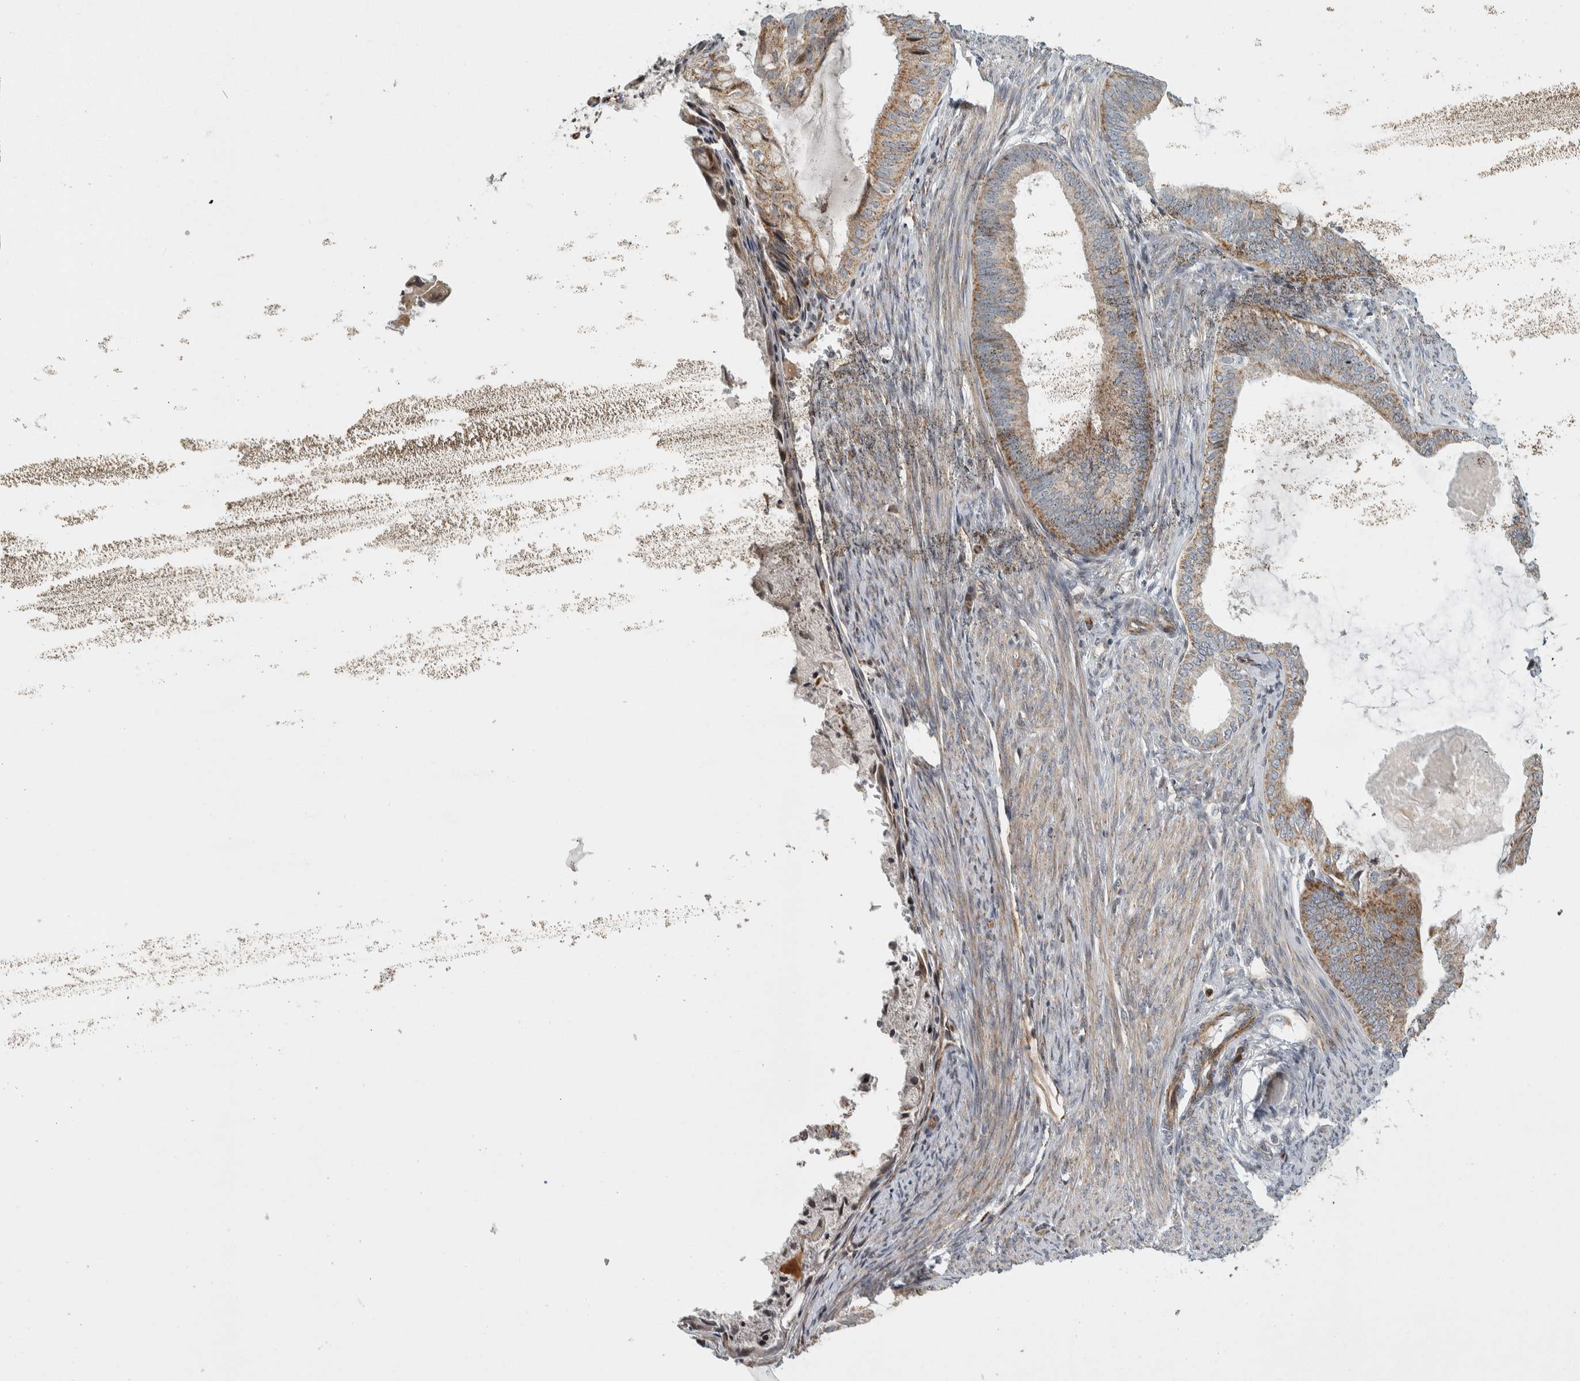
{"staining": {"intensity": "moderate", "quantity": ">75%", "location": "cytoplasmic/membranous"}, "tissue": "endometrial cancer", "cell_type": "Tumor cells", "image_type": "cancer", "snomed": [{"axis": "morphology", "description": "Adenocarcinoma, NOS"}, {"axis": "topography", "description": "Endometrium"}], "caption": "Human endometrial cancer (adenocarcinoma) stained for a protein (brown) exhibits moderate cytoplasmic/membranous positive staining in approximately >75% of tumor cells.", "gene": "AFP", "patient": {"sex": "female", "age": 86}}